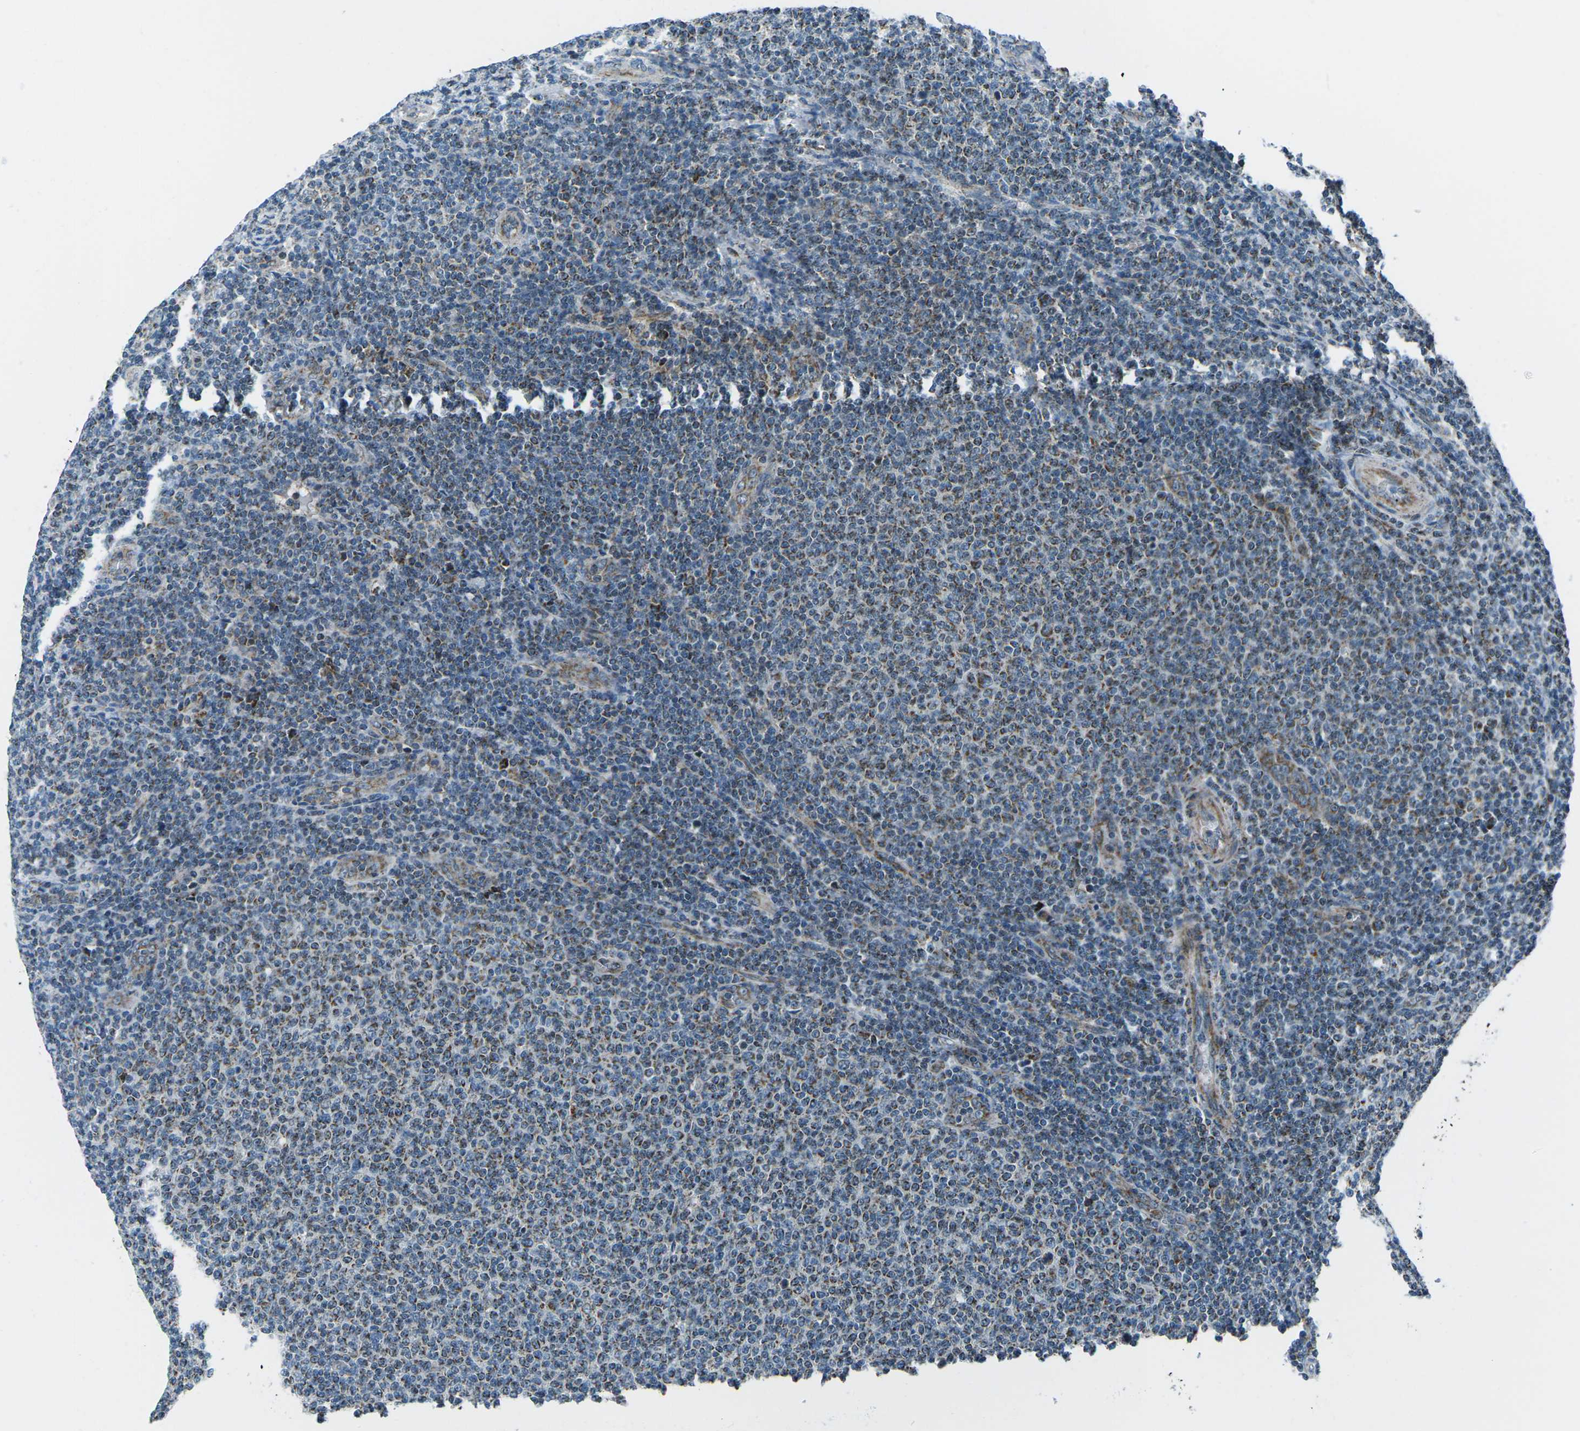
{"staining": {"intensity": "moderate", "quantity": "25%-75%", "location": "cytoplasmic/membranous"}, "tissue": "lymphoma", "cell_type": "Tumor cells", "image_type": "cancer", "snomed": [{"axis": "morphology", "description": "Malignant lymphoma, non-Hodgkin's type, Low grade"}, {"axis": "topography", "description": "Lymph node"}], "caption": "Brown immunohistochemical staining in lymphoma exhibits moderate cytoplasmic/membranous positivity in about 25%-75% of tumor cells.", "gene": "RFESD", "patient": {"sex": "male", "age": 66}}